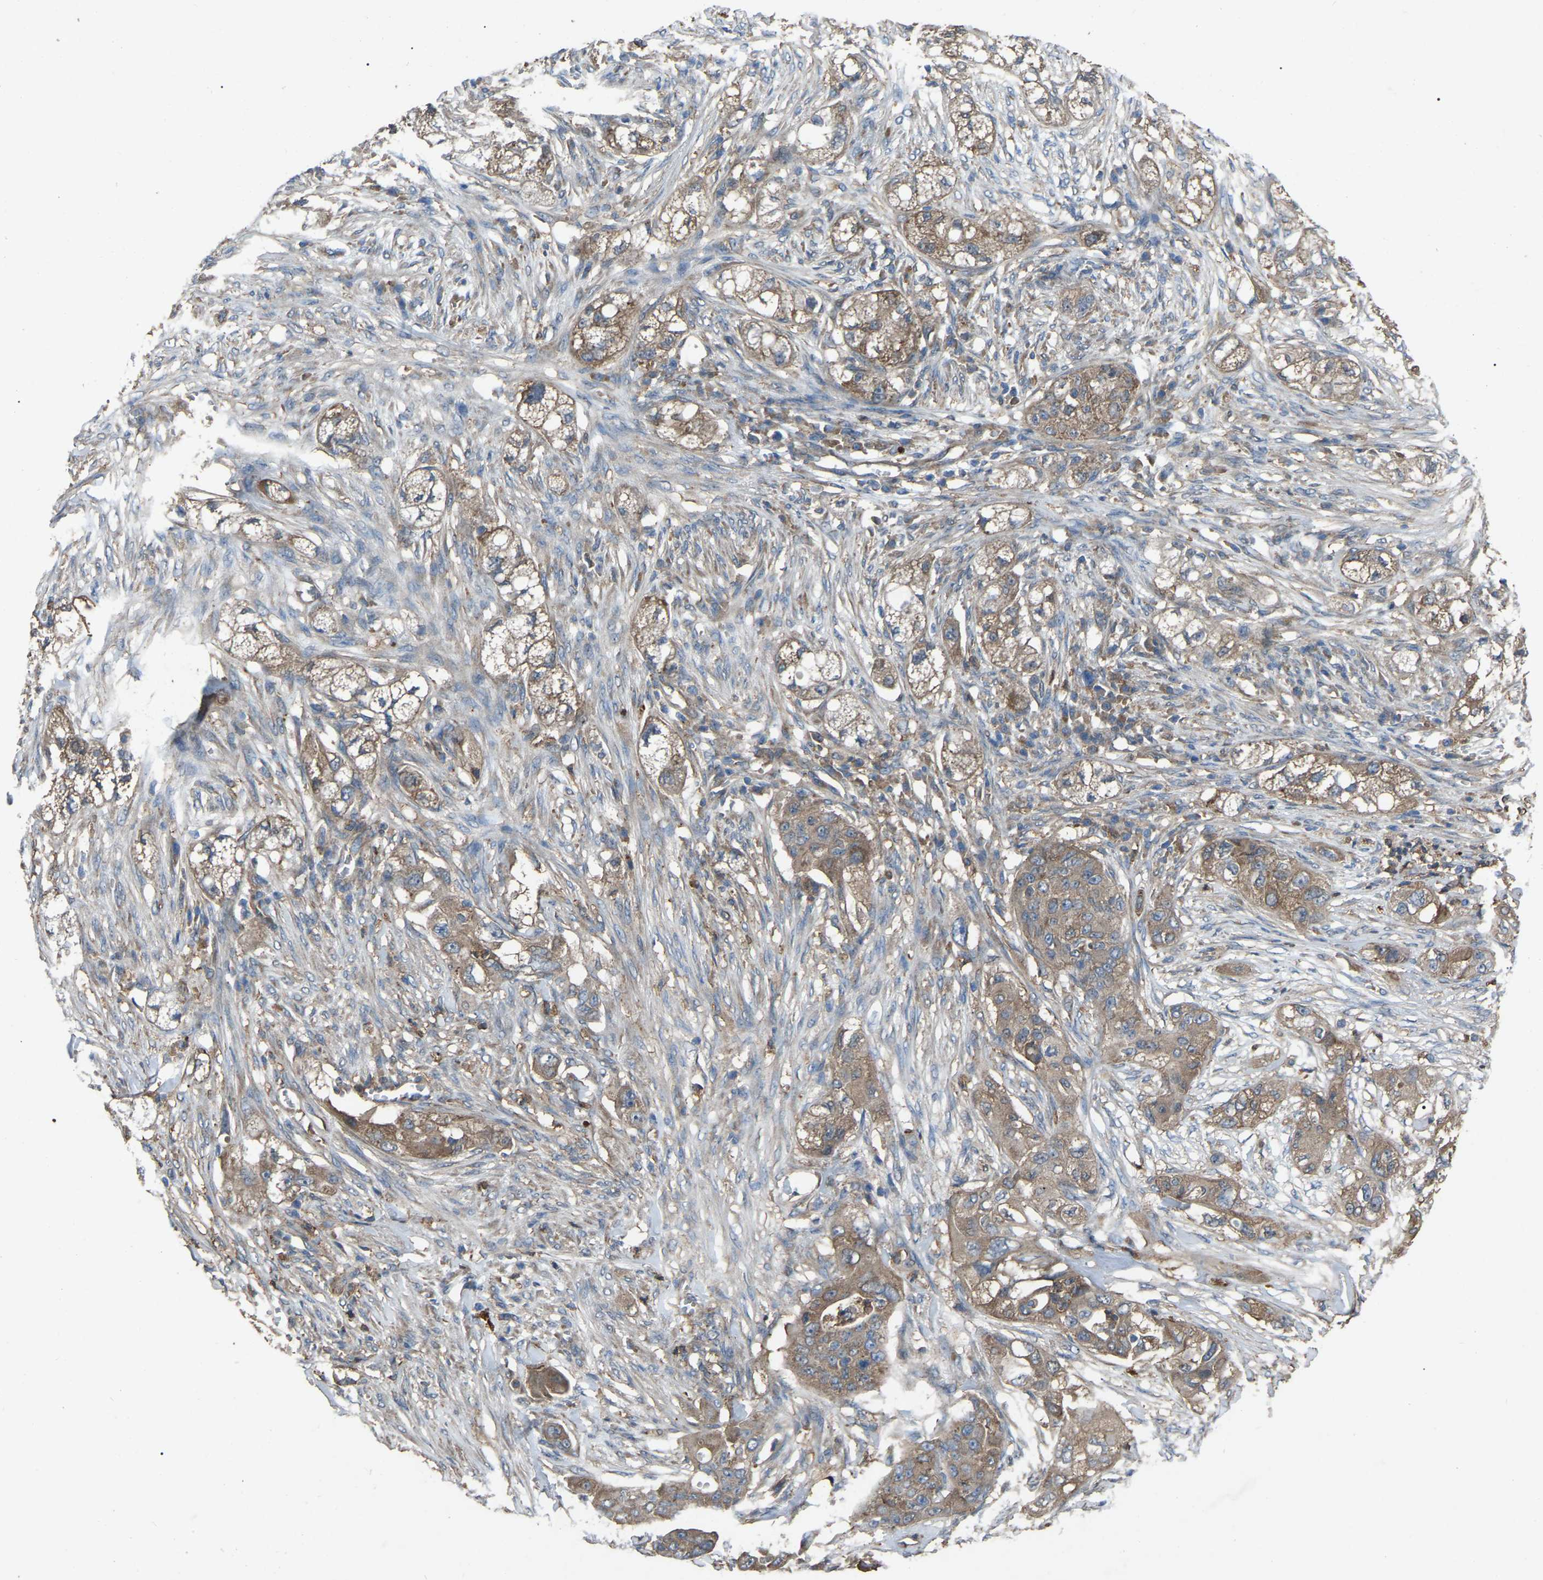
{"staining": {"intensity": "moderate", "quantity": ">75%", "location": "cytoplasmic/membranous"}, "tissue": "pancreatic cancer", "cell_type": "Tumor cells", "image_type": "cancer", "snomed": [{"axis": "morphology", "description": "Adenocarcinoma, NOS"}, {"axis": "topography", "description": "Pancreas"}], "caption": "Immunohistochemical staining of human pancreatic cancer (adenocarcinoma) demonstrates moderate cytoplasmic/membranous protein expression in approximately >75% of tumor cells. (IHC, brightfield microscopy, high magnification).", "gene": "AIMP1", "patient": {"sex": "female", "age": 78}}